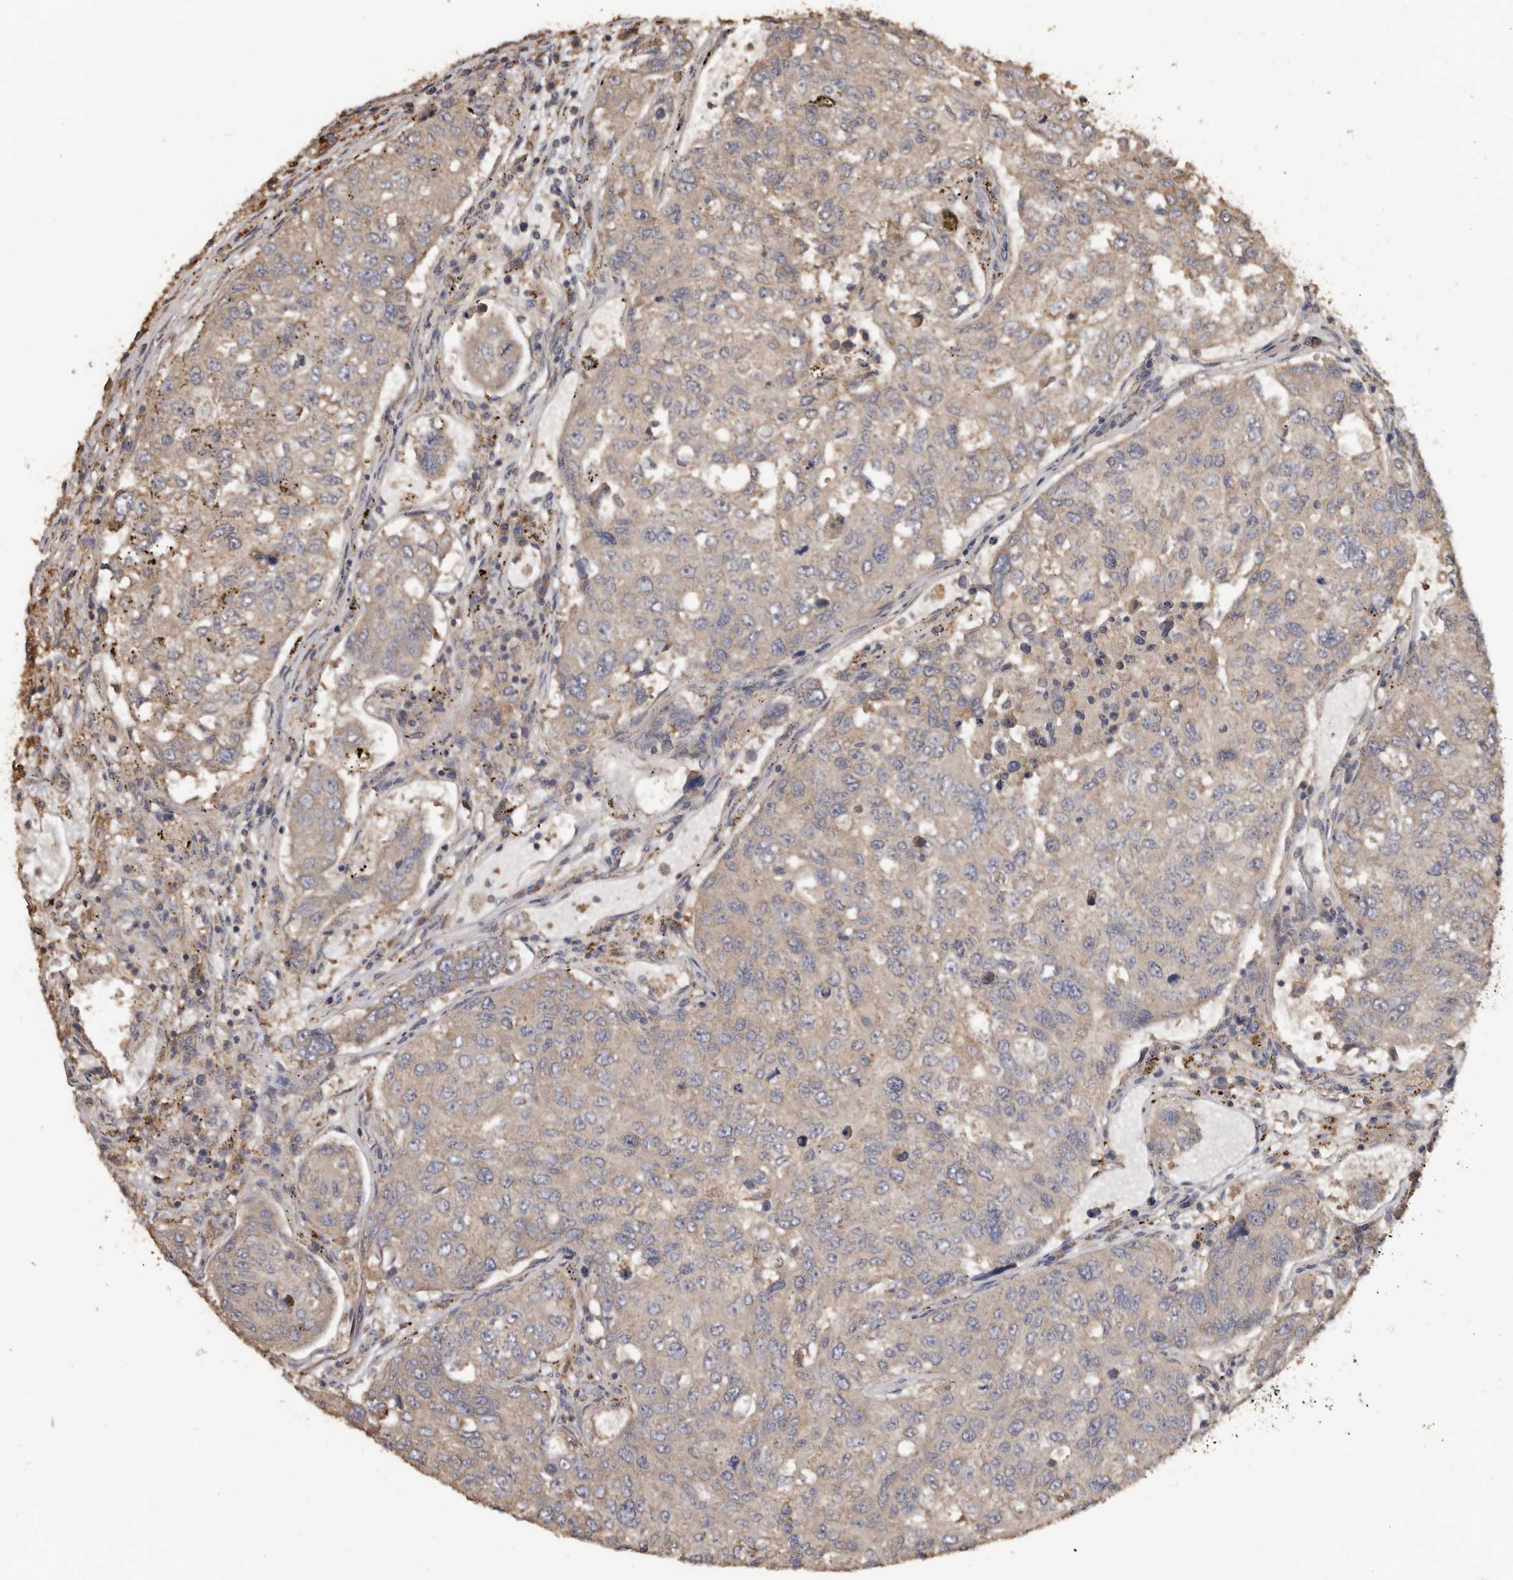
{"staining": {"intensity": "weak", "quantity": ">75%", "location": "cytoplasmic/membranous"}, "tissue": "urothelial cancer", "cell_type": "Tumor cells", "image_type": "cancer", "snomed": [{"axis": "morphology", "description": "Urothelial carcinoma, High grade"}, {"axis": "topography", "description": "Lymph node"}, {"axis": "topography", "description": "Urinary bladder"}], "caption": "Immunohistochemistry histopathology image of neoplastic tissue: human urothelial cancer stained using IHC demonstrates low levels of weak protein expression localized specifically in the cytoplasmic/membranous of tumor cells, appearing as a cytoplasmic/membranous brown color.", "gene": "FLCN", "patient": {"sex": "male", "age": 51}}